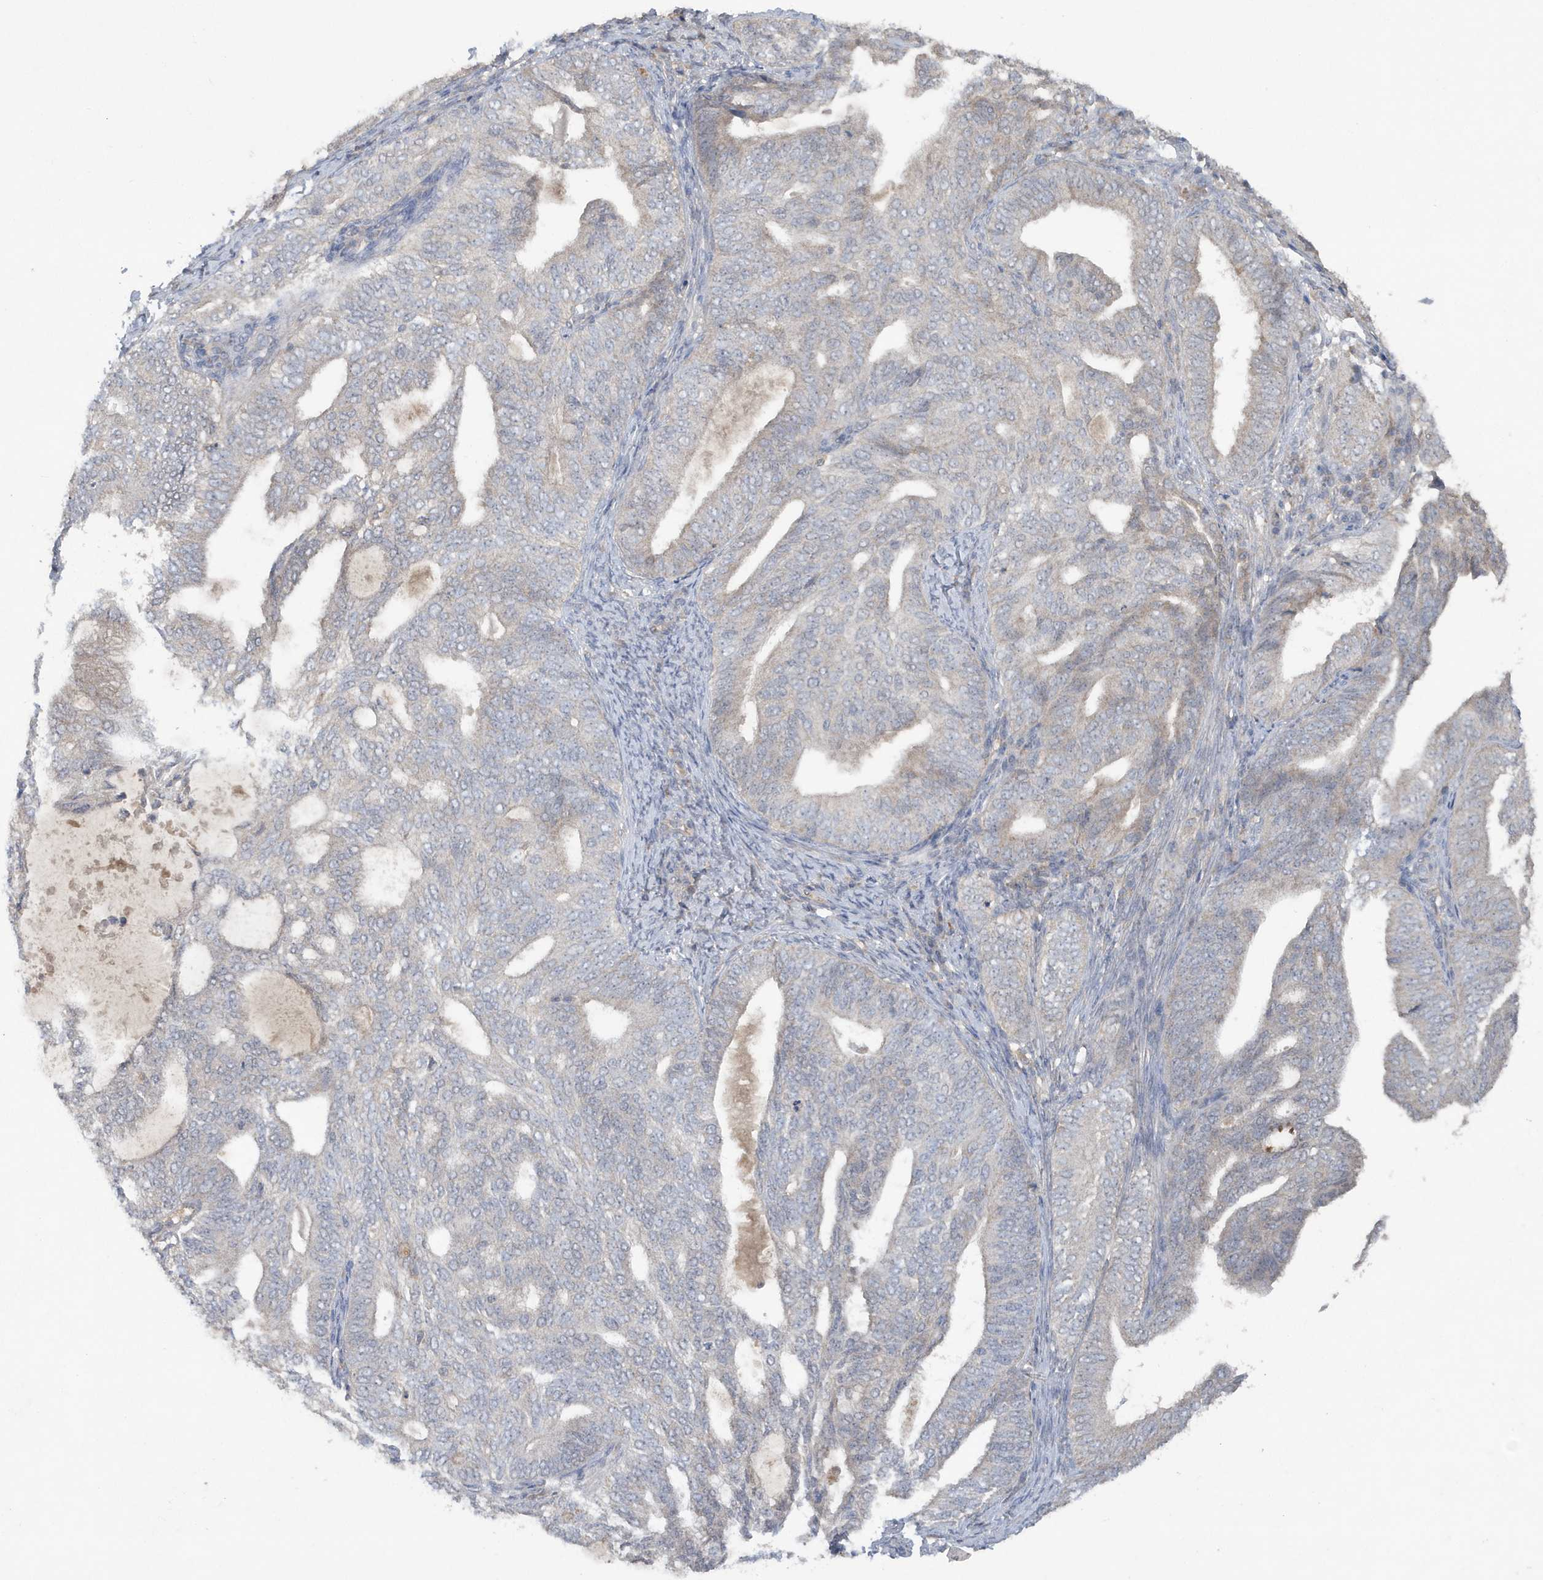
{"staining": {"intensity": "negative", "quantity": "none", "location": "none"}, "tissue": "endometrial cancer", "cell_type": "Tumor cells", "image_type": "cancer", "snomed": [{"axis": "morphology", "description": "Adenocarcinoma, NOS"}, {"axis": "topography", "description": "Endometrium"}], "caption": "Histopathology image shows no significant protein staining in tumor cells of endometrial adenocarcinoma.", "gene": "C1RL", "patient": {"sex": "female", "age": 58}}